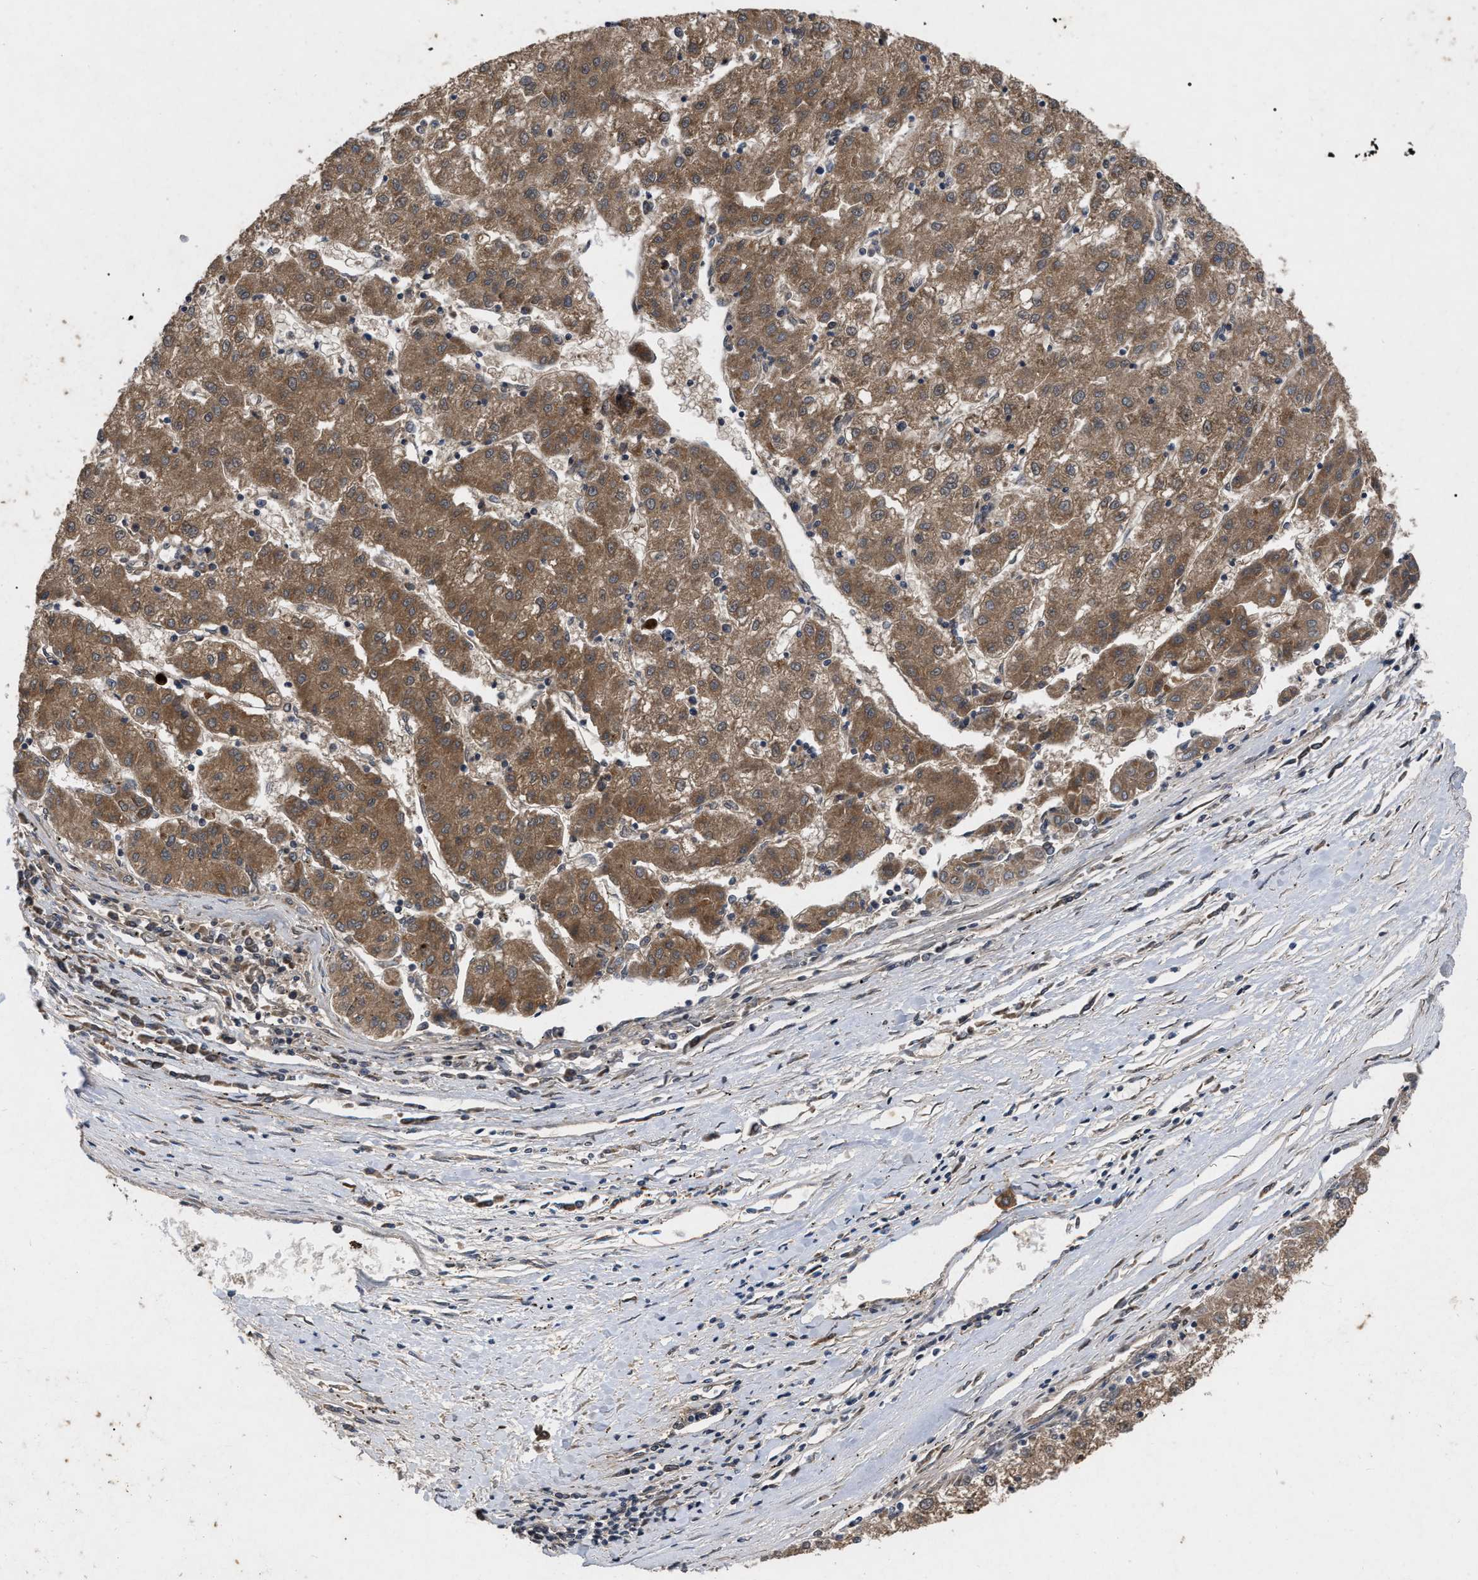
{"staining": {"intensity": "moderate", "quantity": ">75%", "location": "cytoplasmic/membranous"}, "tissue": "liver cancer", "cell_type": "Tumor cells", "image_type": "cancer", "snomed": [{"axis": "morphology", "description": "Carcinoma, Hepatocellular, NOS"}, {"axis": "topography", "description": "Liver"}], "caption": "Immunohistochemical staining of human liver cancer (hepatocellular carcinoma) shows moderate cytoplasmic/membranous protein expression in approximately >75% of tumor cells.", "gene": "CDKN2C", "patient": {"sex": "male", "age": 72}}